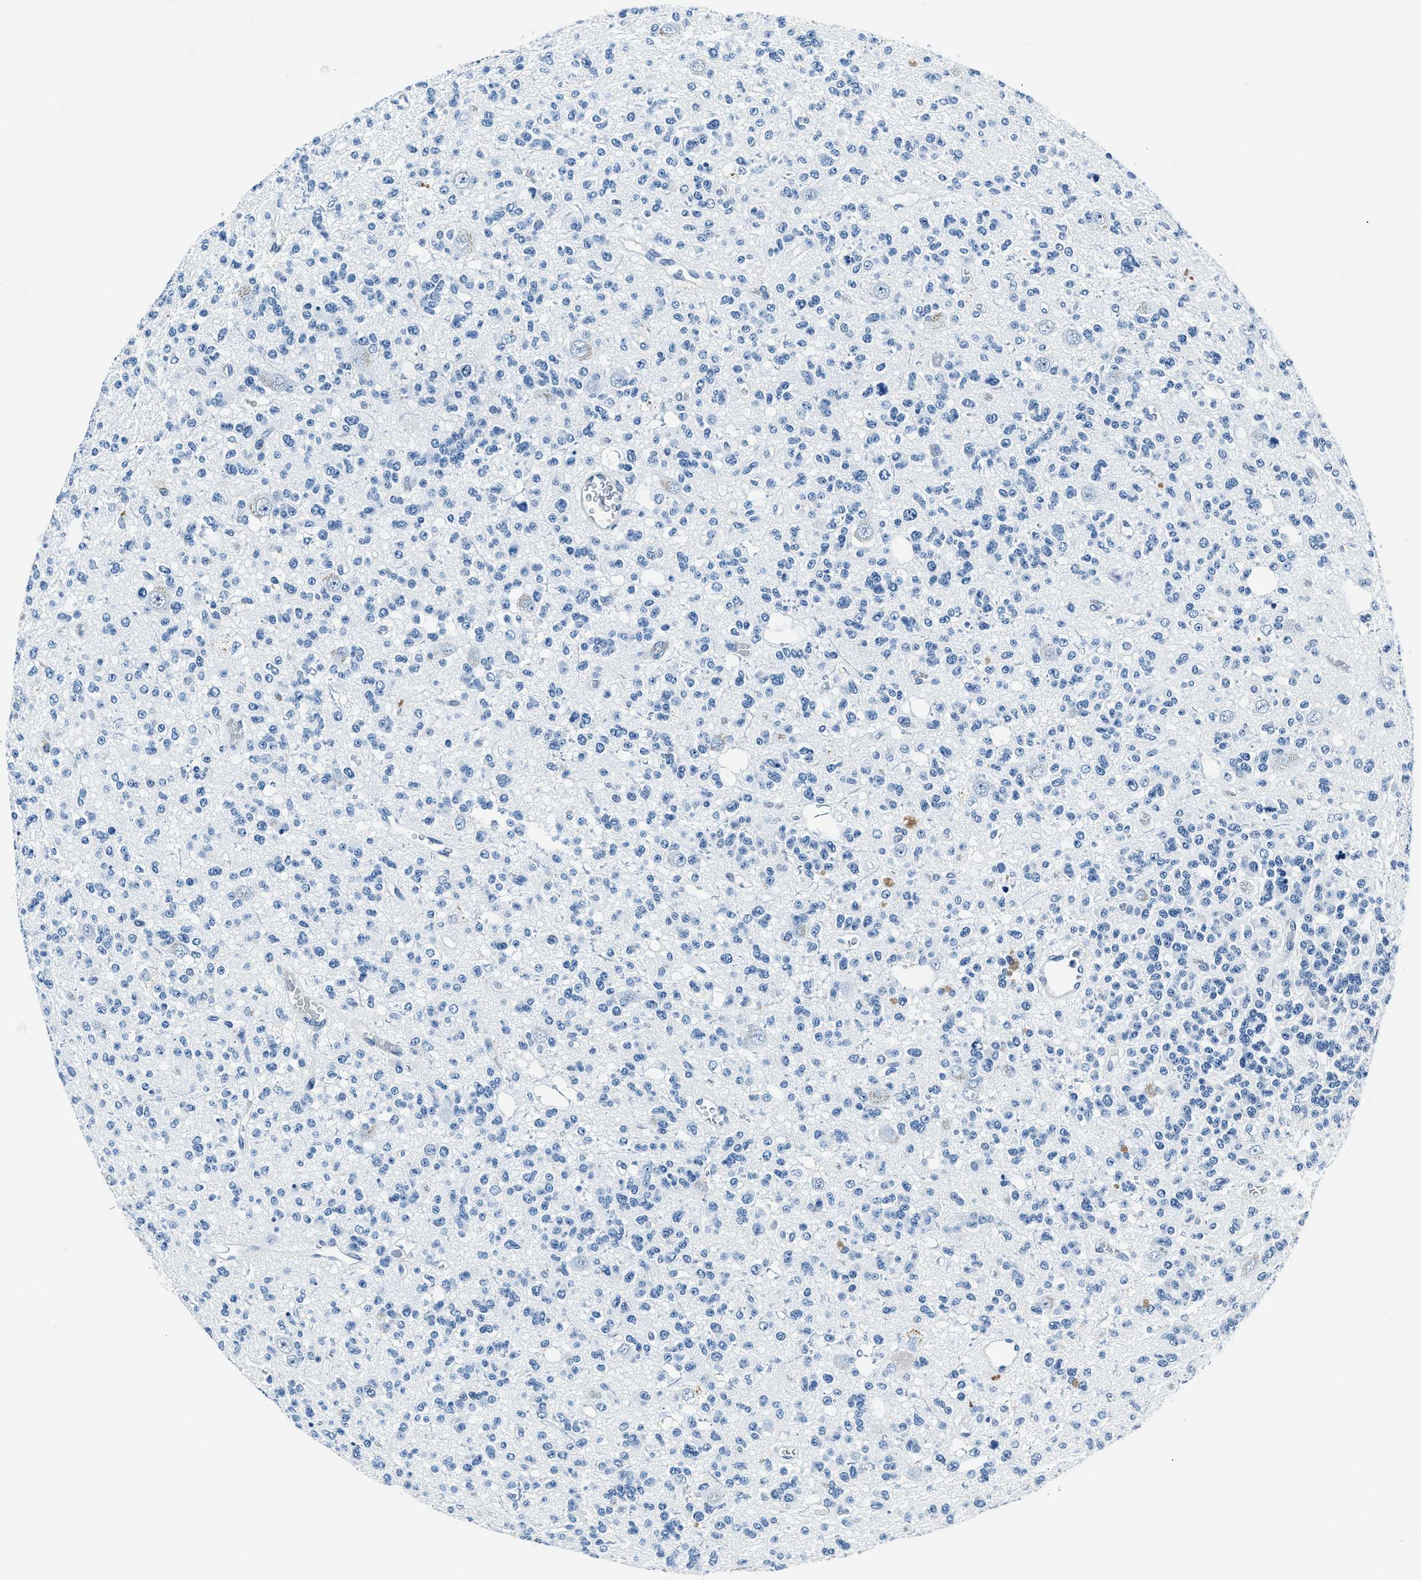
{"staining": {"intensity": "negative", "quantity": "none", "location": "none"}, "tissue": "glioma", "cell_type": "Tumor cells", "image_type": "cancer", "snomed": [{"axis": "morphology", "description": "Glioma, malignant, Low grade"}, {"axis": "topography", "description": "Brain"}], "caption": "Immunohistochemistry (IHC) histopathology image of neoplastic tissue: low-grade glioma (malignant) stained with DAB (3,3'-diaminobenzidine) exhibits no significant protein positivity in tumor cells. (Immunohistochemistry (IHC), brightfield microscopy, high magnification).", "gene": "PTPDC1", "patient": {"sex": "male", "age": 38}}